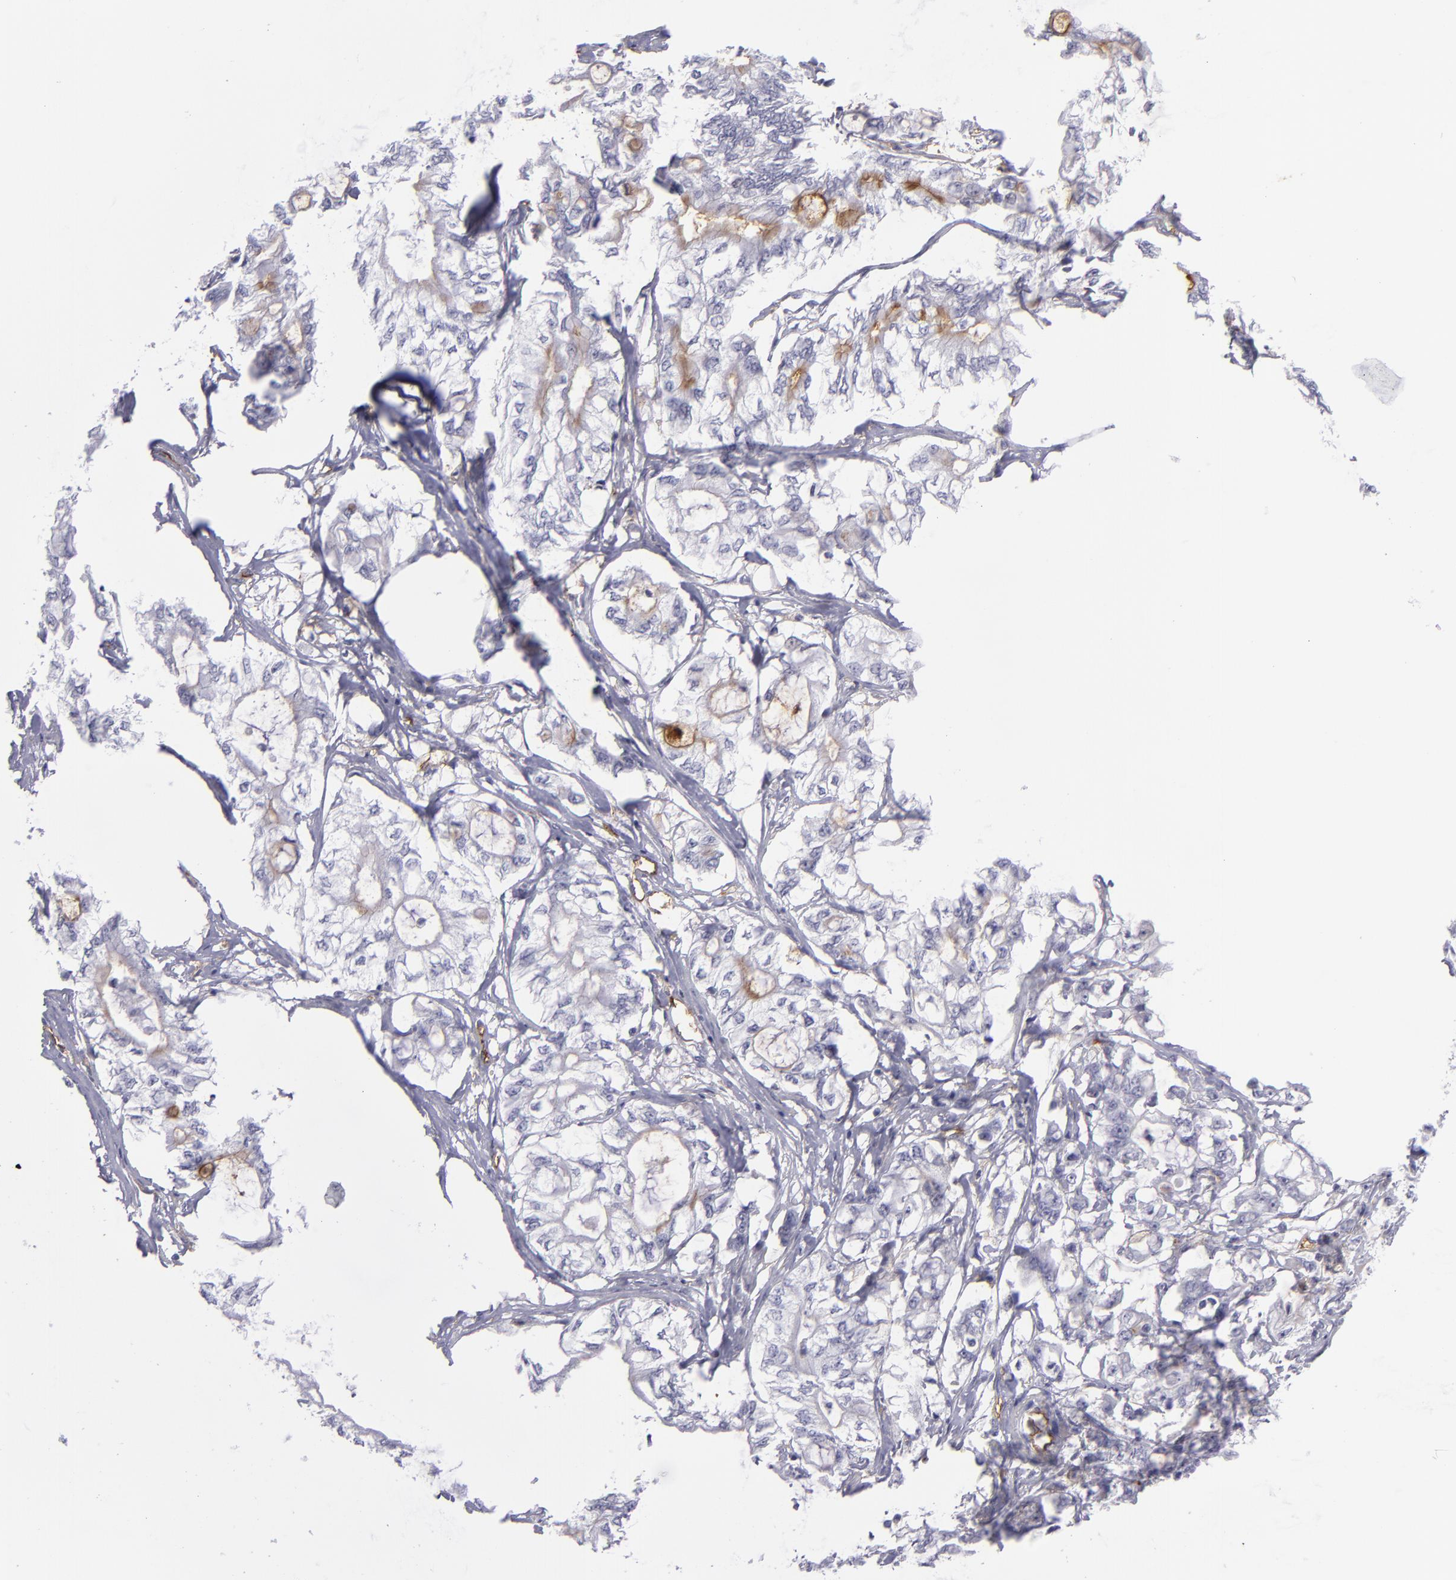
{"staining": {"intensity": "moderate", "quantity": "<25%", "location": "cytoplasmic/membranous"}, "tissue": "pancreatic cancer", "cell_type": "Tumor cells", "image_type": "cancer", "snomed": [{"axis": "morphology", "description": "Adenocarcinoma, NOS"}, {"axis": "topography", "description": "Pancreas"}], "caption": "A brown stain shows moderate cytoplasmic/membranous positivity of a protein in human adenocarcinoma (pancreatic) tumor cells.", "gene": "ACE", "patient": {"sex": "male", "age": 79}}